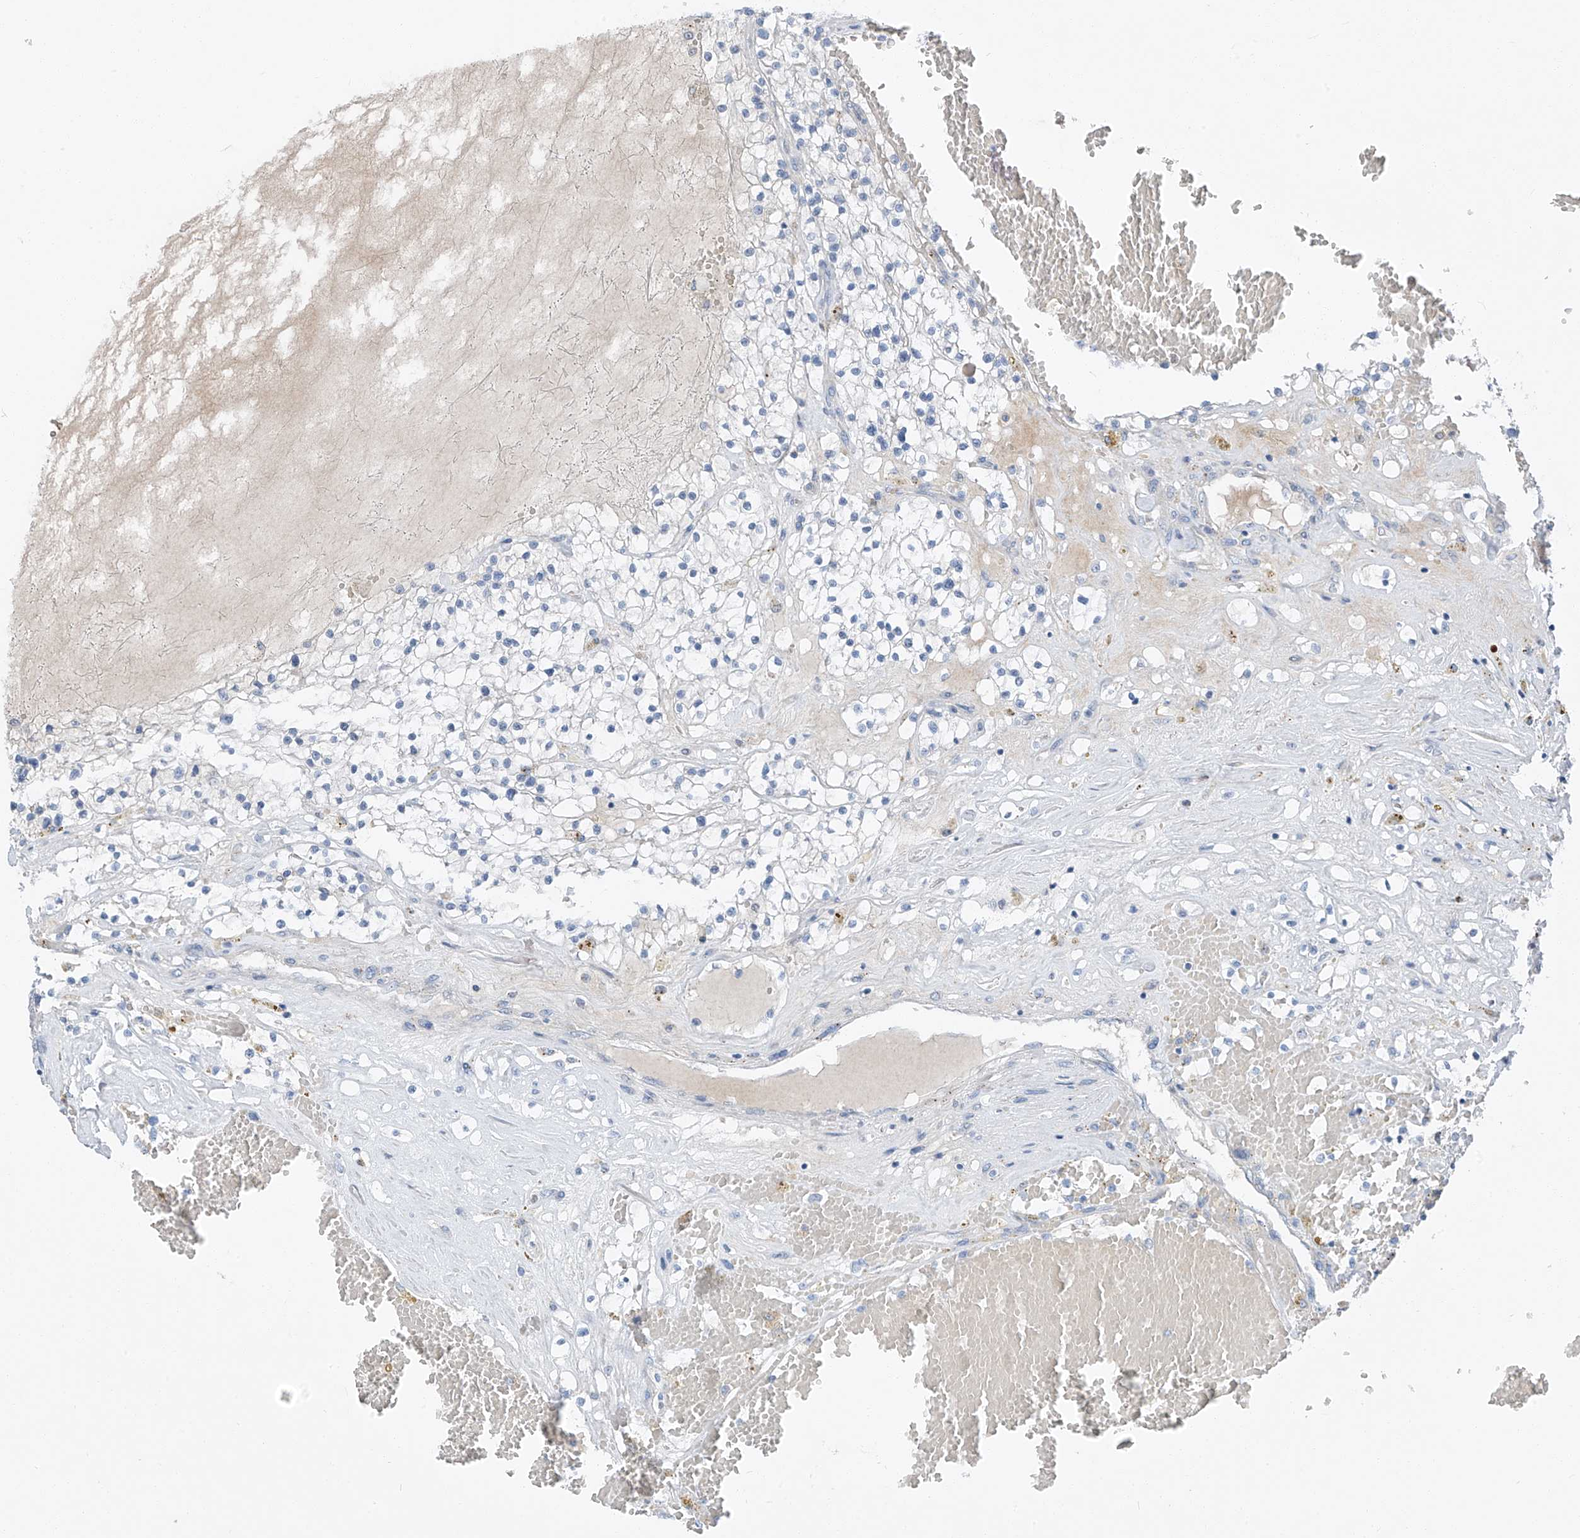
{"staining": {"intensity": "negative", "quantity": "none", "location": "none"}, "tissue": "renal cancer", "cell_type": "Tumor cells", "image_type": "cancer", "snomed": [{"axis": "morphology", "description": "Normal tissue, NOS"}, {"axis": "morphology", "description": "Adenocarcinoma, NOS"}, {"axis": "topography", "description": "Kidney"}], "caption": "A high-resolution histopathology image shows immunohistochemistry (IHC) staining of renal adenocarcinoma, which displays no significant positivity in tumor cells. Brightfield microscopy of immunohistochemistry (IHC) stained with DAB (brown) and hematoxylin (blue), captured at high magnification.", "gene": "CHMP2B", "patient": {"sex": "male", "age": 68}}